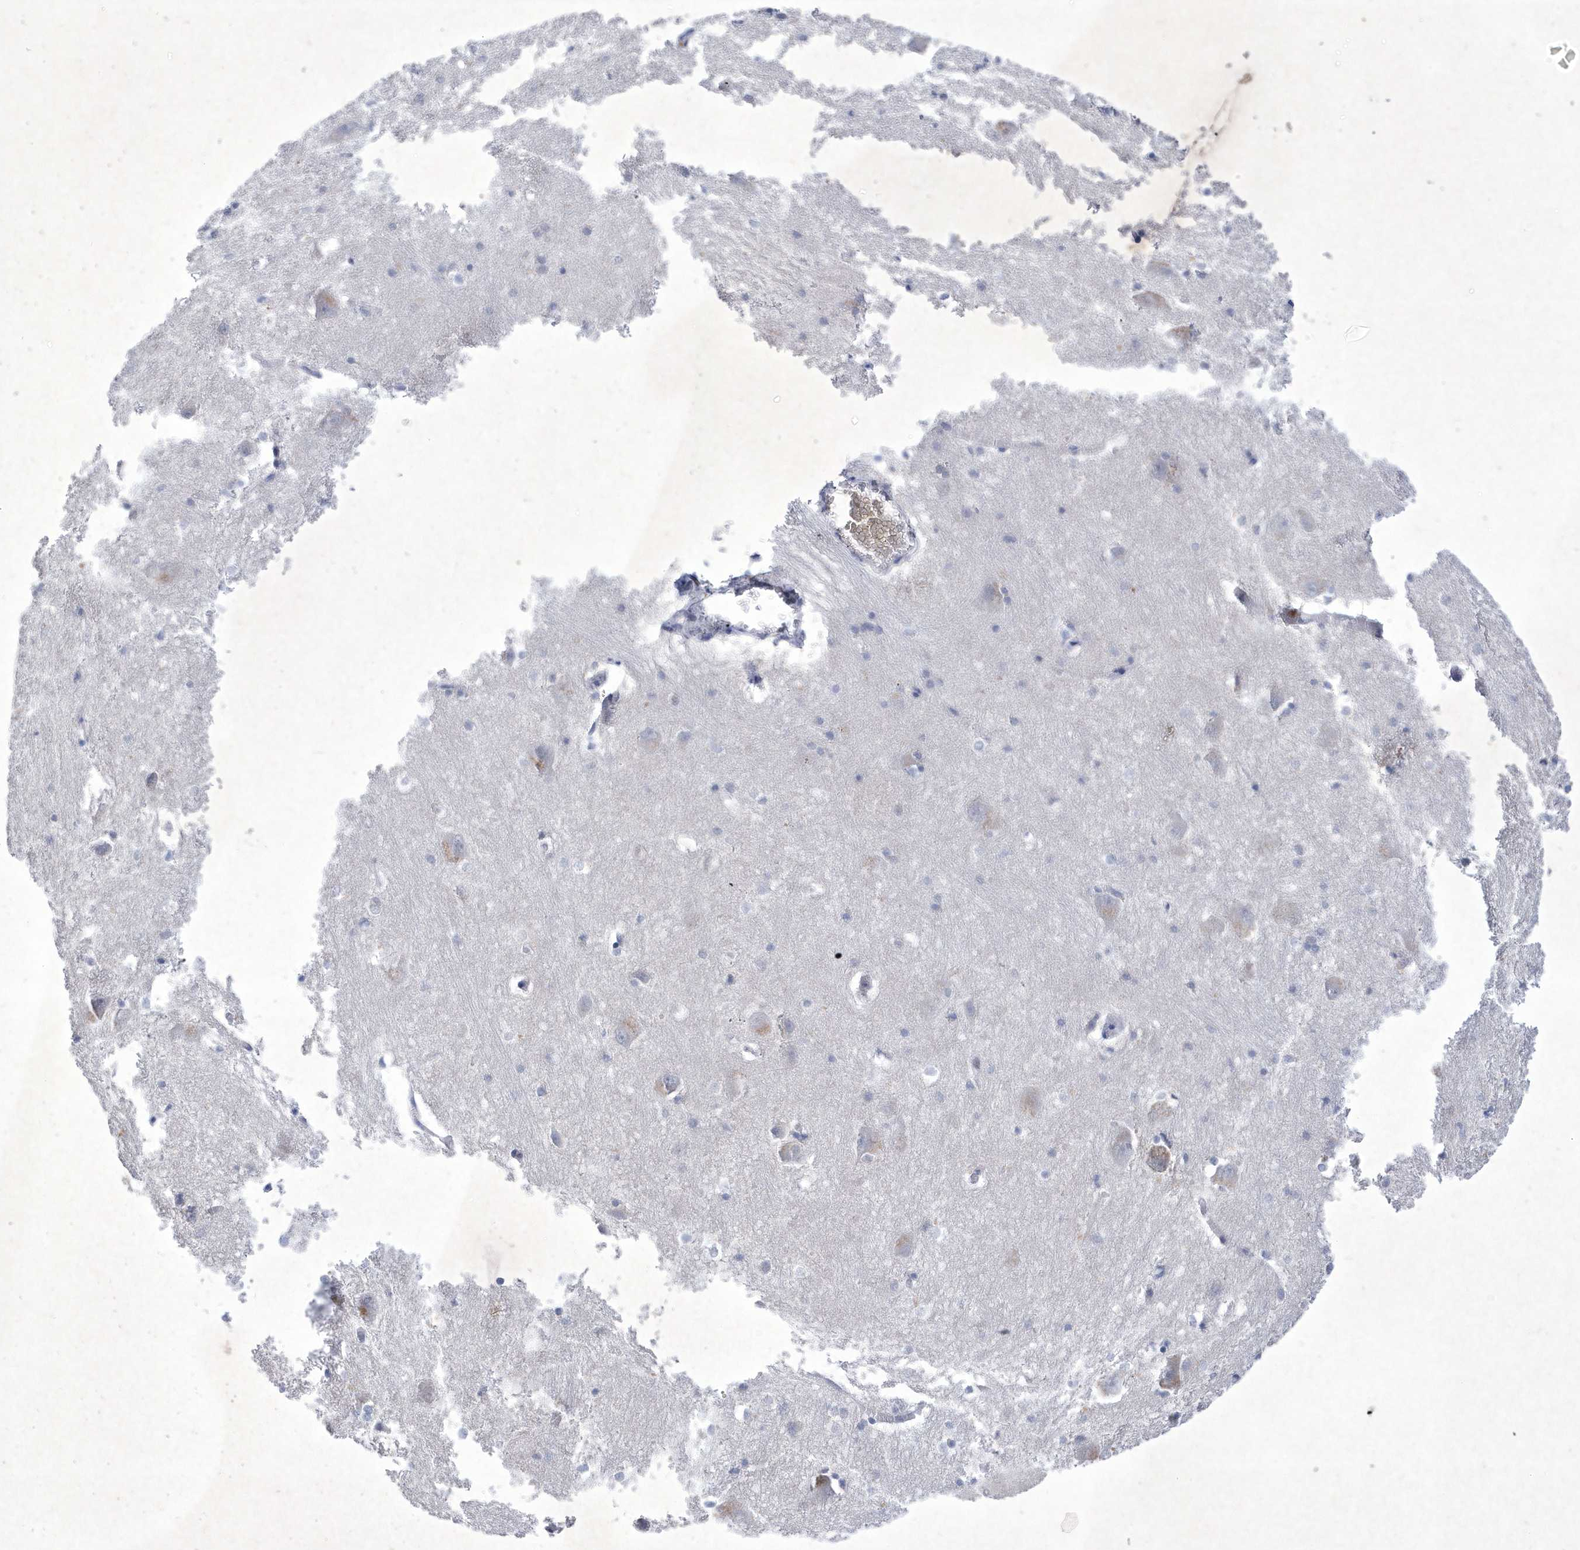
{"staining": {"intensity": "negative", "quantity": "none", "location": "none"}, "tissue": "caudate", "cell_type": "Glial cells", "image_type": "normal", "snomed": [{"axis": "morphology", "description": "Normal tissue, NOS"}, {"axis": "topography", "description": "Lateral ventricle wall"}], "caption": "DAB (3,3'-diaminobenzidine) immunohistochemical staining of normal human caudate demonstrates no significant expression in glial cells.", "gene": "BHLHA15", "patient": {"sex": "male", "age": 37}}